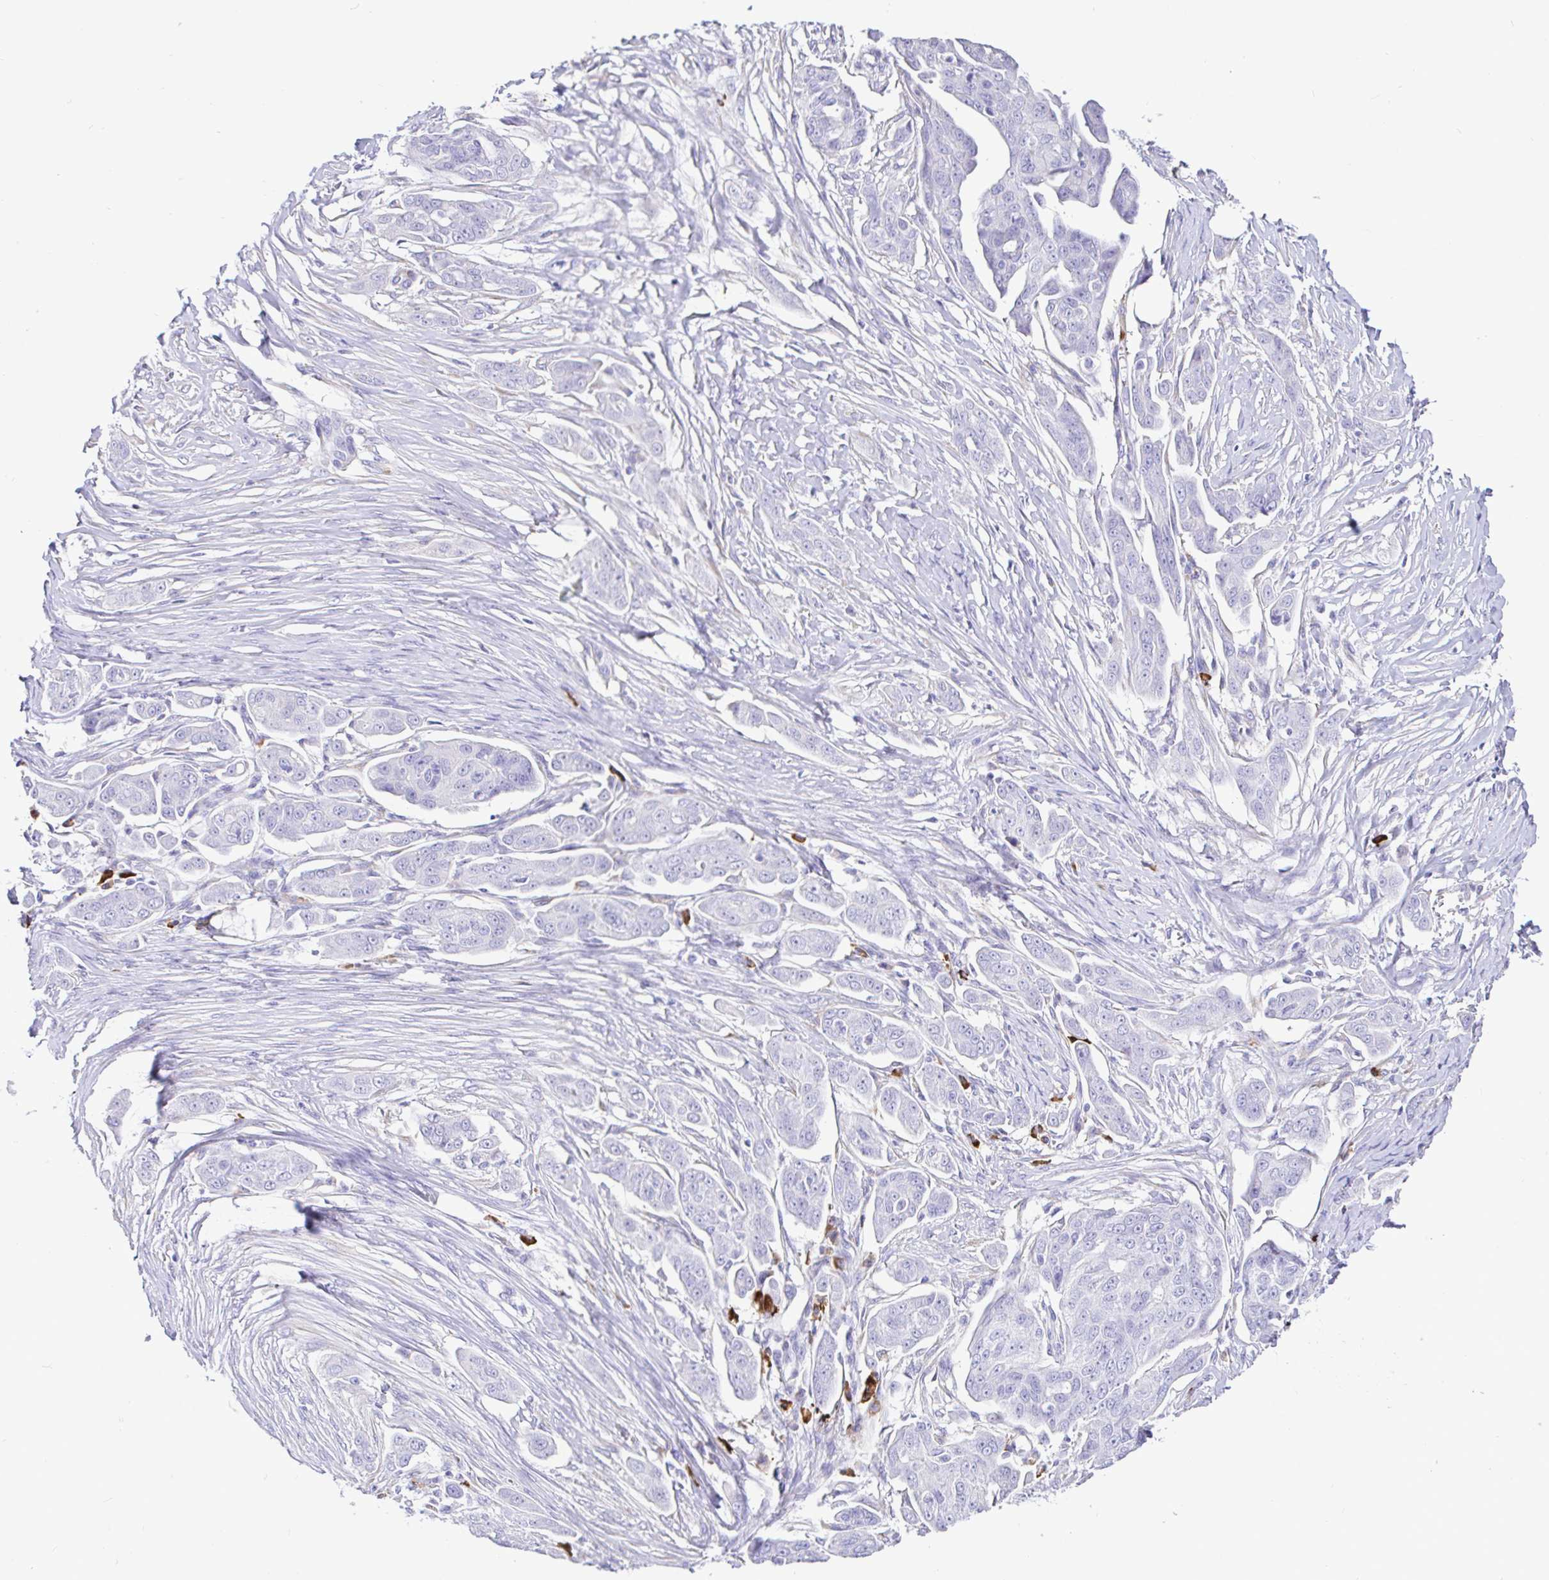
{"staining": {"intensity": "negative", "quantity": "none", "location": "none"}, "tissue": "ovarian cancer", "cell_type": "Tumor cells", "image_type": "cancer", "snomed": [{"axis": "morphology", "description": "Carcinoma, endometroid"}, {"axis": "topography", "description": "Ovary"}], "caption": "IHC image of neoplastic tissue: human ovarian cancer (endometroid carcinoma) stained with DAB exhibits no significant protein staining in tumor cells. (DAB (3,3'-diaminobenzidine) immunohistochemistry visualized using brightfield microscopy, high magnification).", "gene": "CCDC62", "patient": {"sex": "female", "age": 70}}